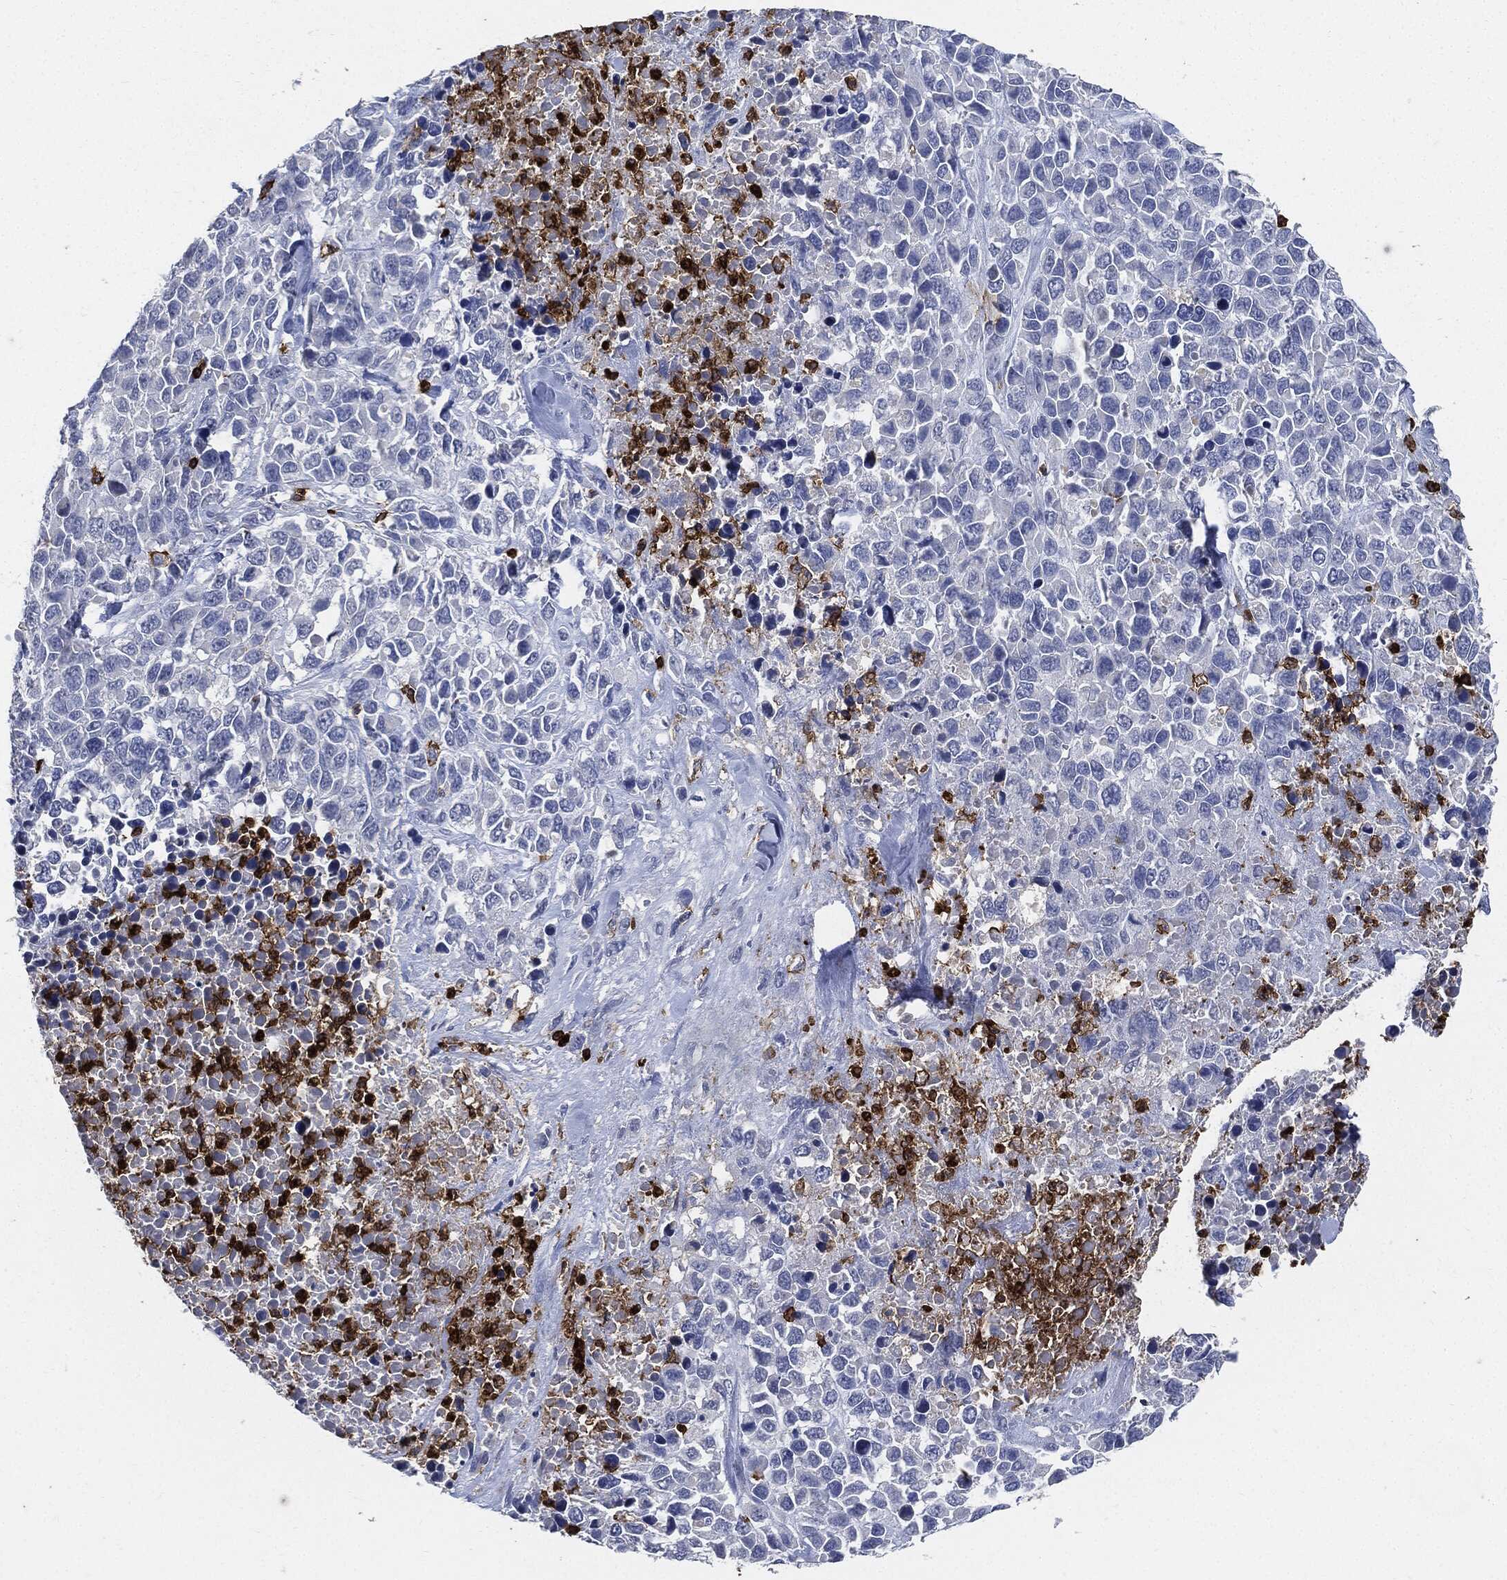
{"staining": {"intensity": "negative", "quantity": "none", "location": "none"}, "tissue": "melanoma", "cell_type": "Tumor cells", "image_type": "cancer", "snomed": [{"axis": "morphology", "description": "Malignant melanoma, Metastatic site"}, {"axis": "topography", "description": "Skin"}], "caption": "Tumor cells are negative for brown protein staining in malignant melanoma (metastatic site). Nuclei are stained in blue.", "gene": "PTPRC", "patient": {"sex": "male", "age": 84}}